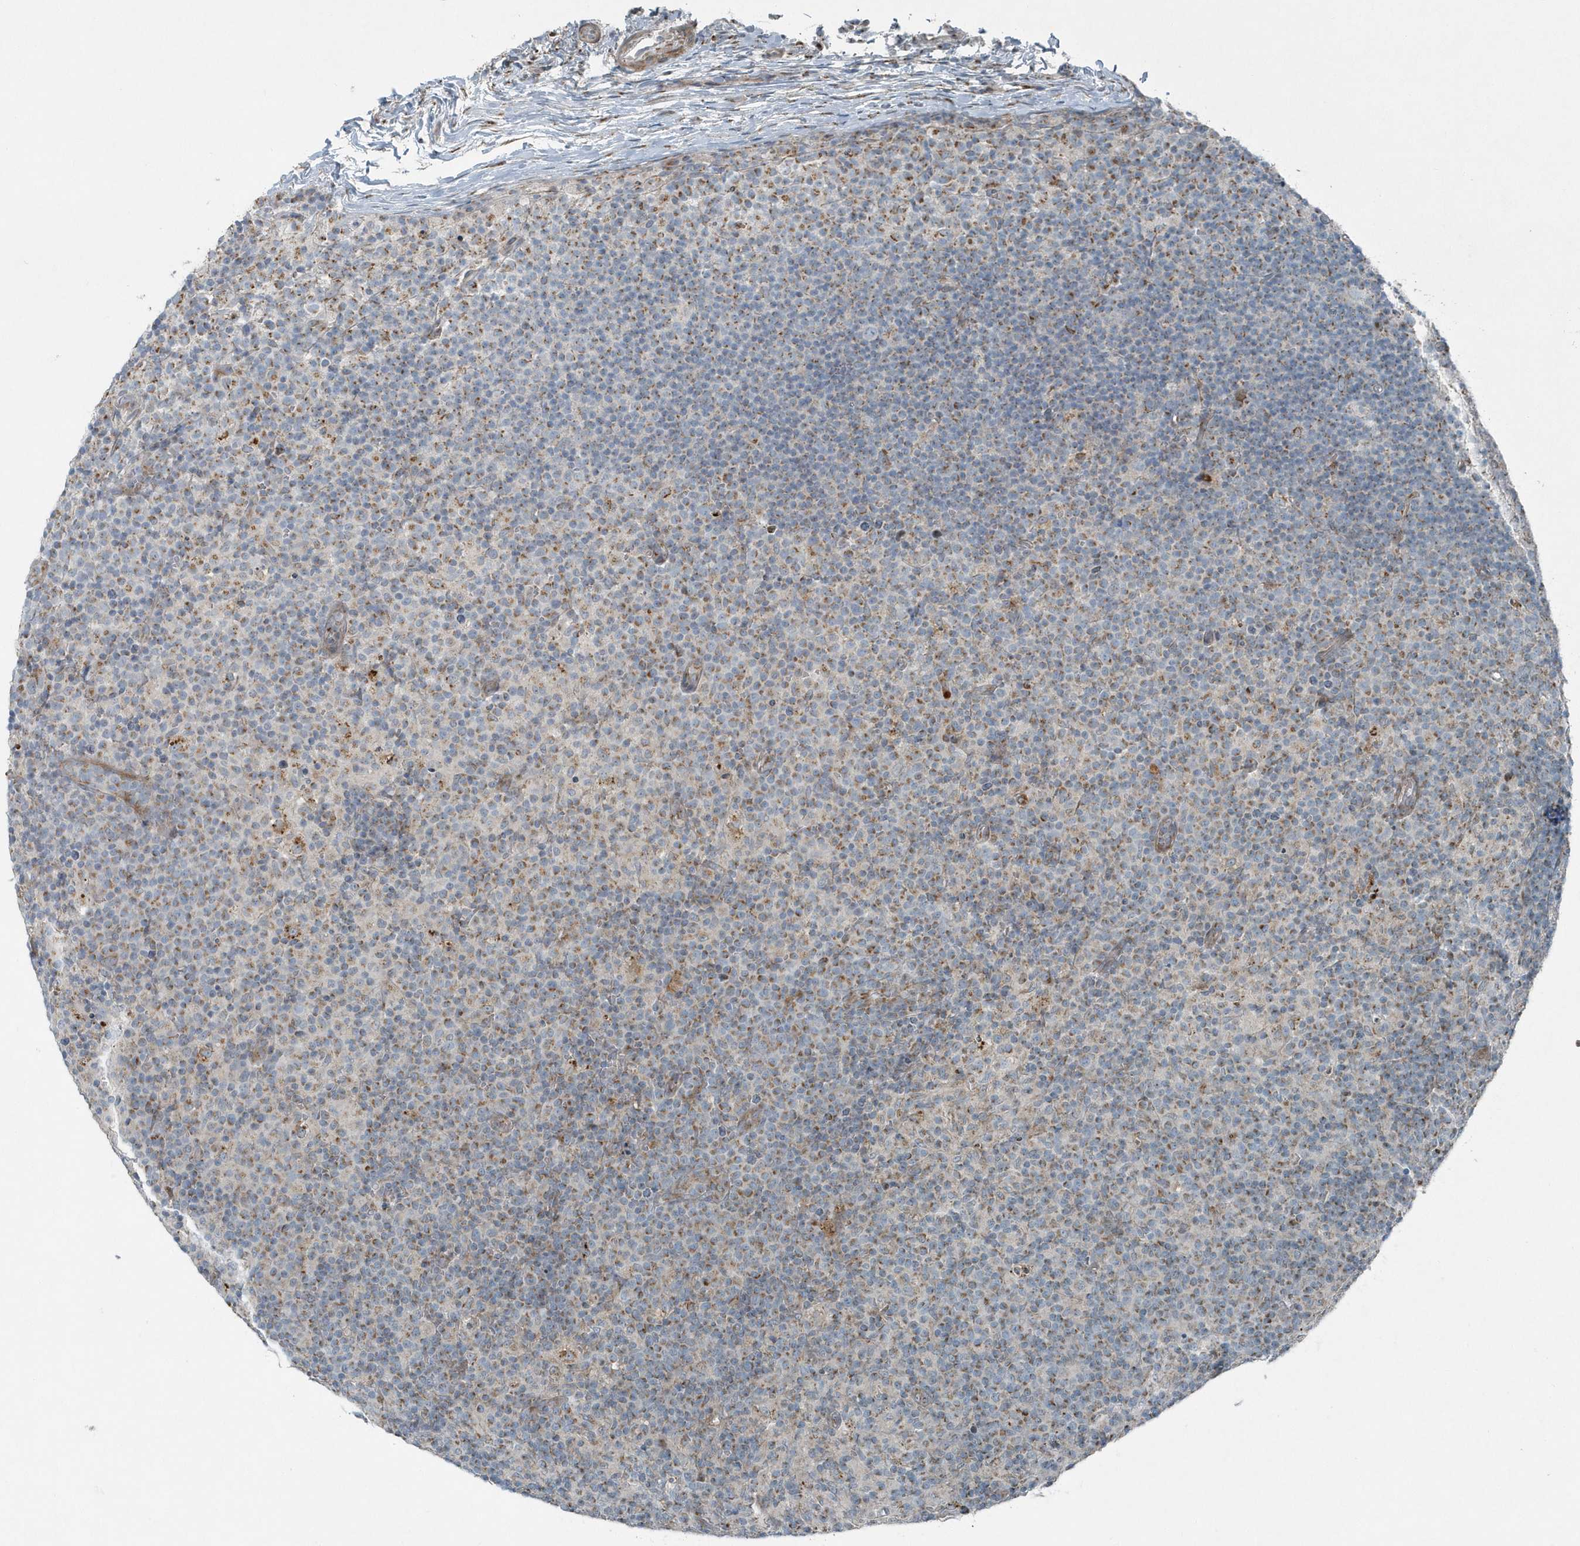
{"staining": {"intensity": "moderate", "quantity": "25%-75%", "location": "cytoplasmic/membranous"}, "tissue": "lymph node", "cell_type": "Germinal center cells", "image_type": "normal", "snomed": [{"axis": "morphology", "description": "Normal tissue, NOS"}, {"axis": "morphology", "description": "Inflammation, NOS"}, {"axis": "topography", "description": "Lymph node"}], "caption": "Immunohistochemical staining of benign lymph node demonstrates moderate cytoplasmic/membranous protein staining in approximately 25%-75% of germinal center cells.", "gene": "GCC2", "patient": {"sex": "male", "age": 55}}